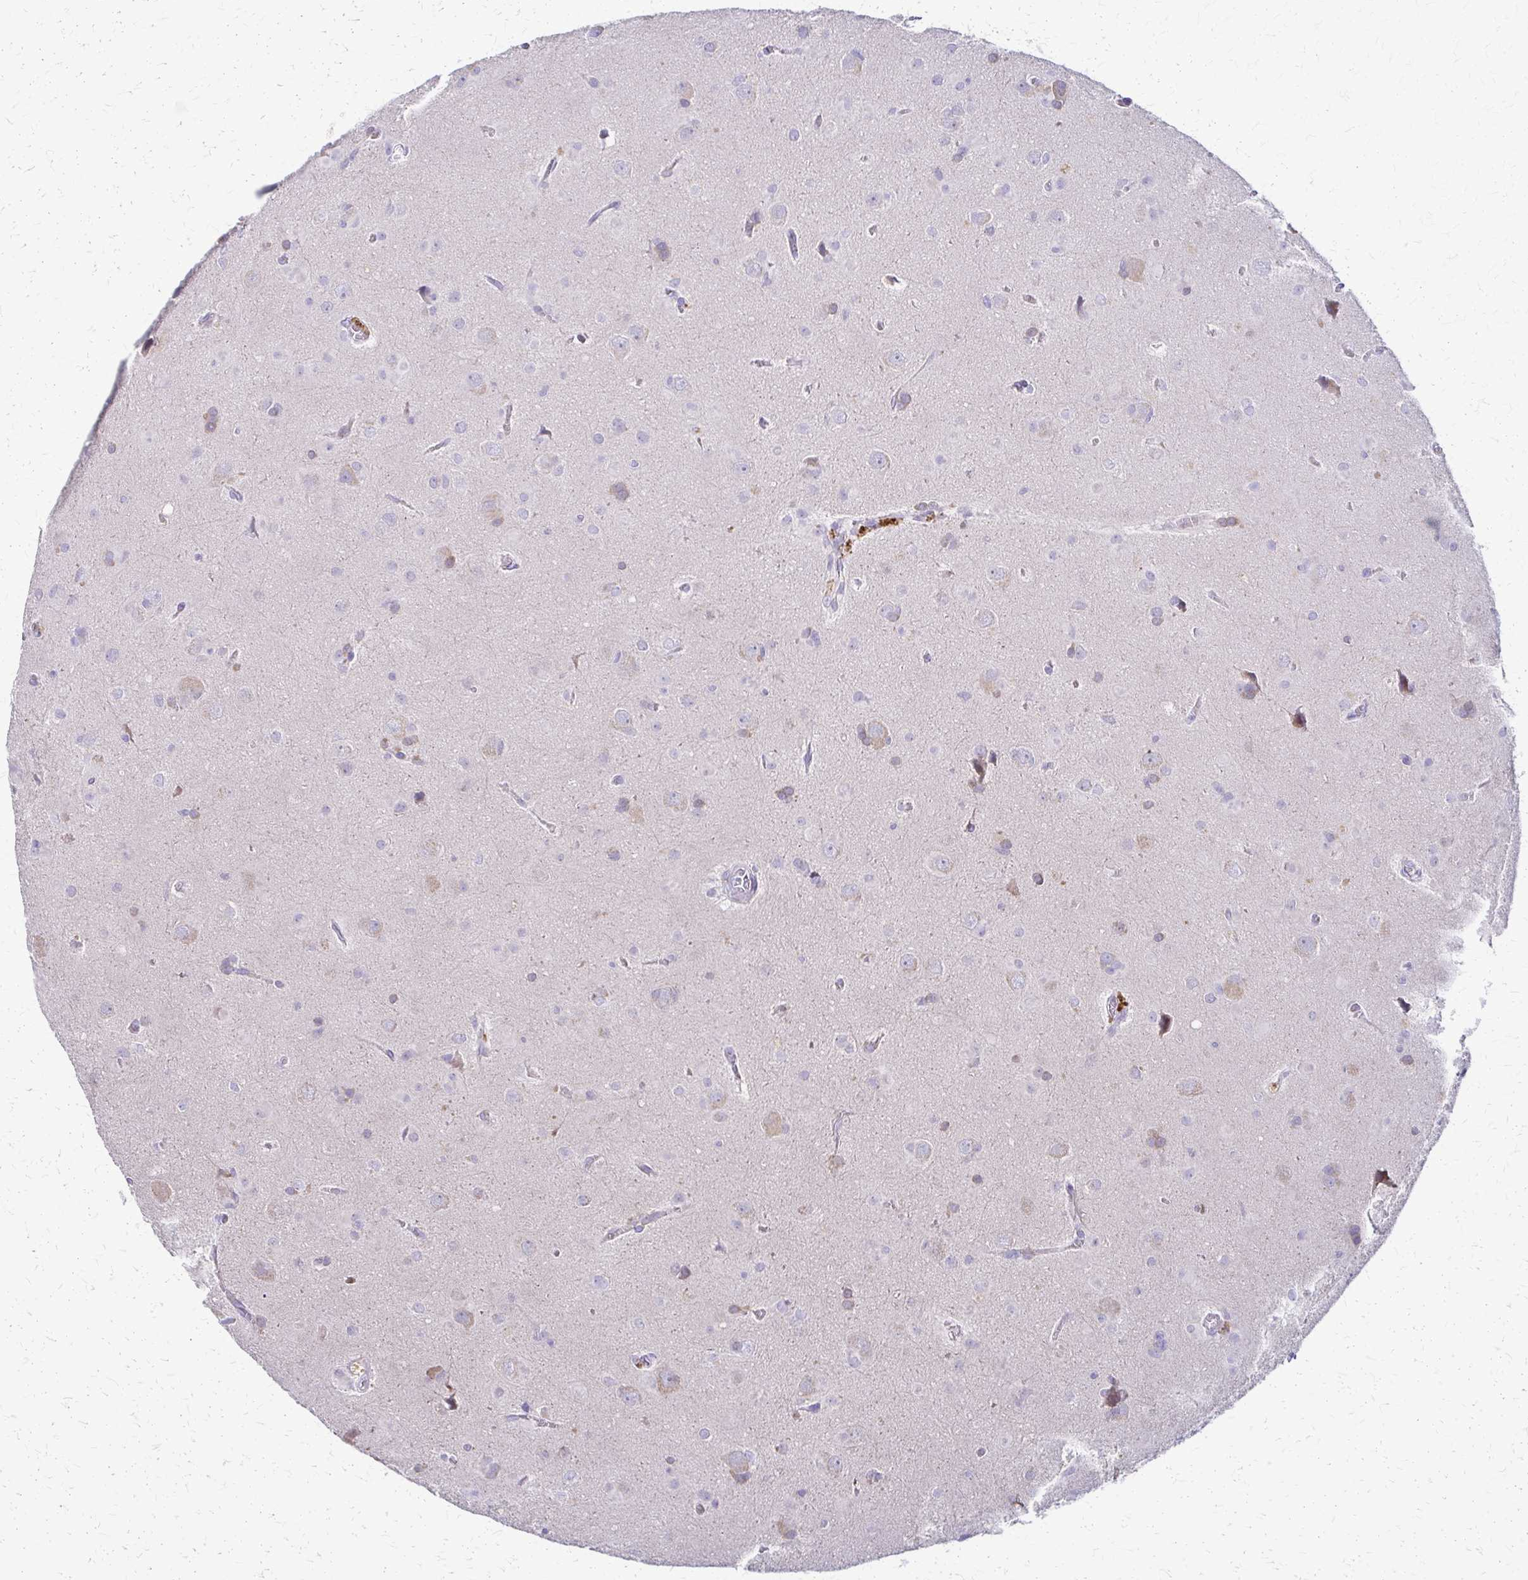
{"staining": {"intensity": "negative", "quantity": "none", "location": "none"}, "tissue": "glioma", "cell_type": "Tumor cells", "image_type": "cancer", "snomed": [{"axis": "morphology", "description": "Glioma, malignant, Low grade"}, {"axis": "topography", "description": "Brain"}], "caption": "A micrograph of glioma stained for a protein reveals no brown staining in tumor cells. Nuclei are stained in blue.", "gene": "SAMD13", "patient": {"sex": "male", "age": 58}}